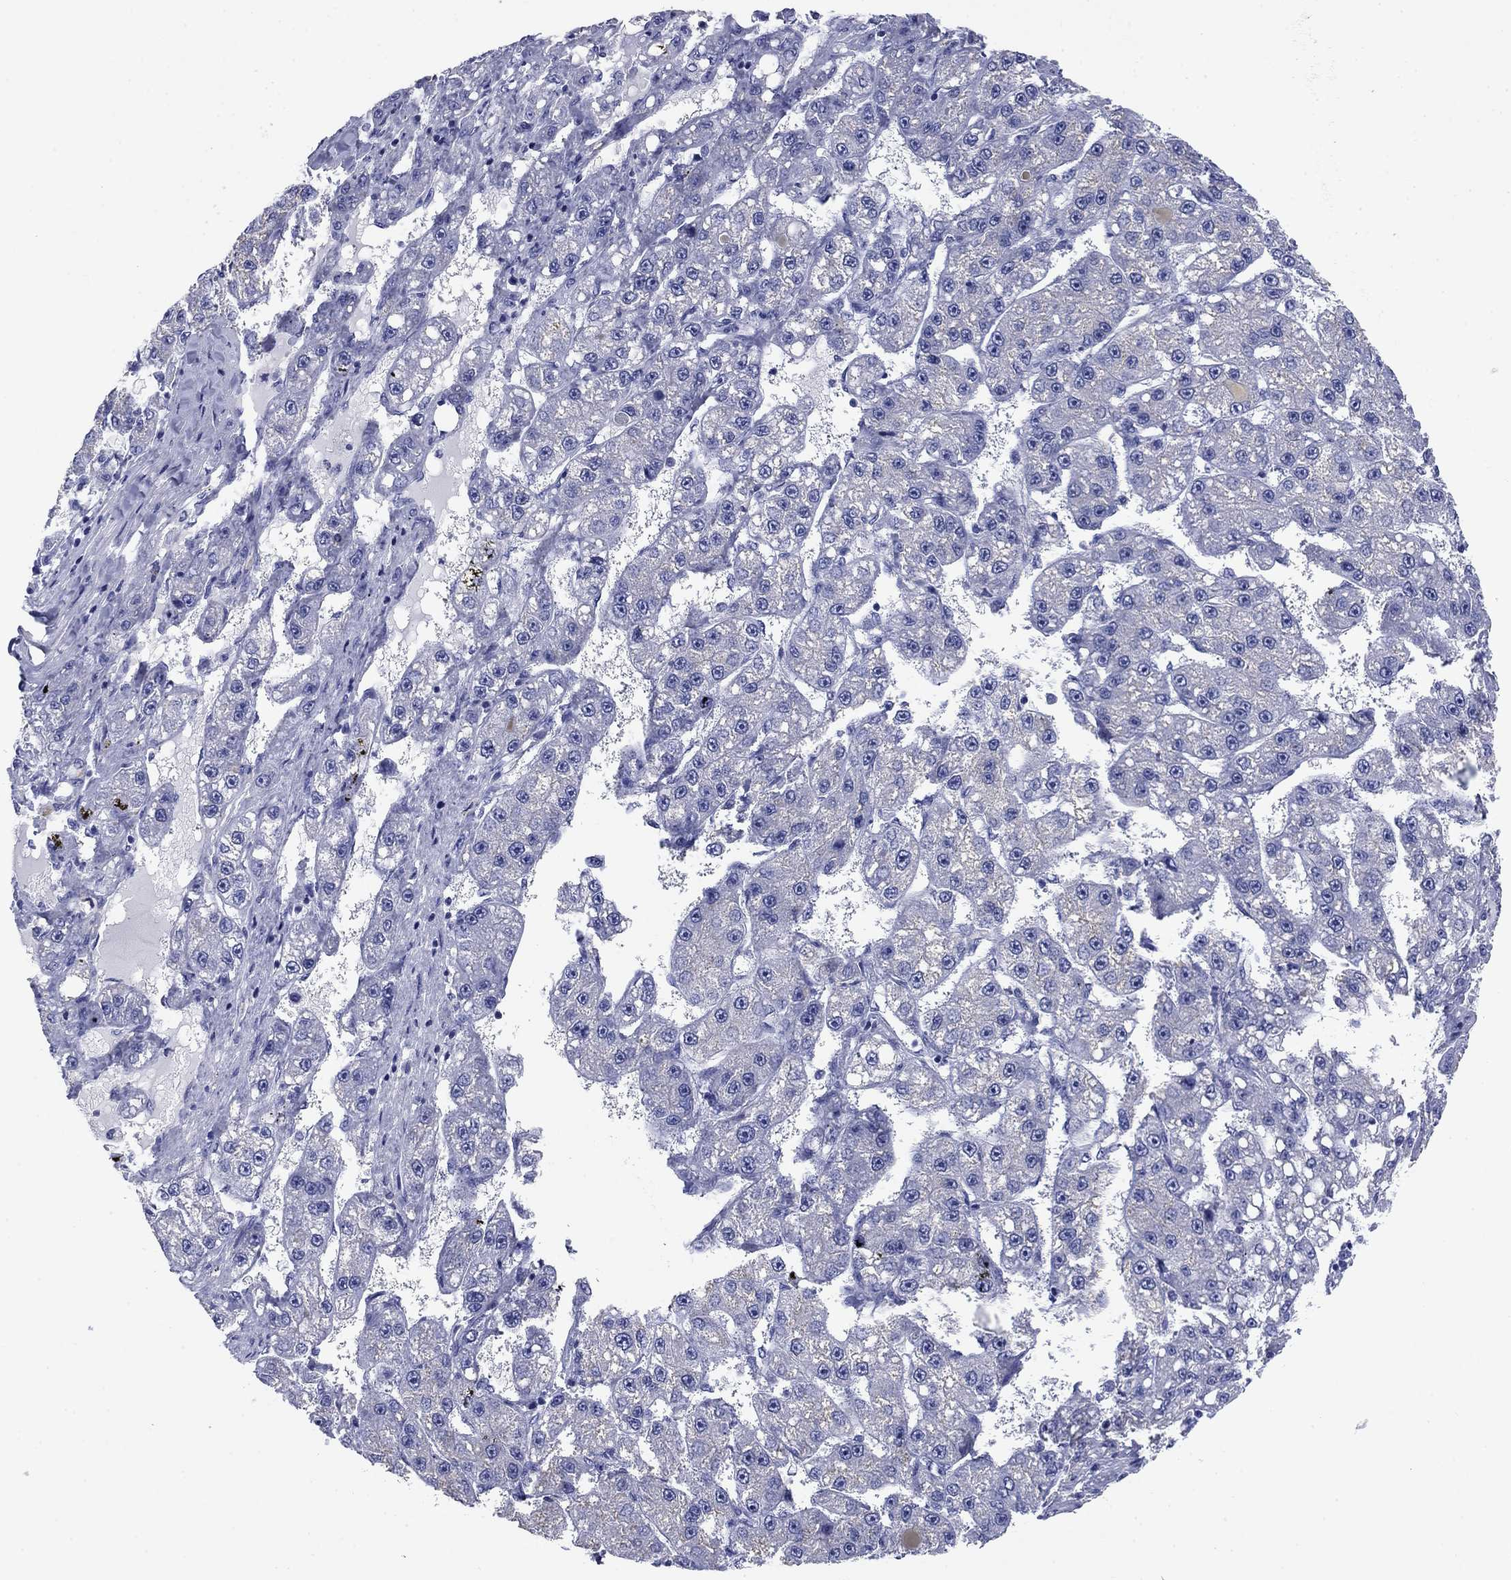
{"staining": {"intensity": "negative", "quantity": "none", "location": "none"}, "tissue": "liver cancer", "cell_type": "Tumor cells", "image_type": "cancer", "snomed": [{"axis": "morphology", "description": "Carcinoma, Hepatocellular, NOS"}, {"axis": "topography", "description": "Liver"}], "caption": "Liver cancer (hepatocellular carcinoma) was stained to show a protein in brown. There is no significant expression in tumor cells. Nuclei are stained in blue.", "gene": "PRKCG", "patient": {"sex": "female", "age": 65}}